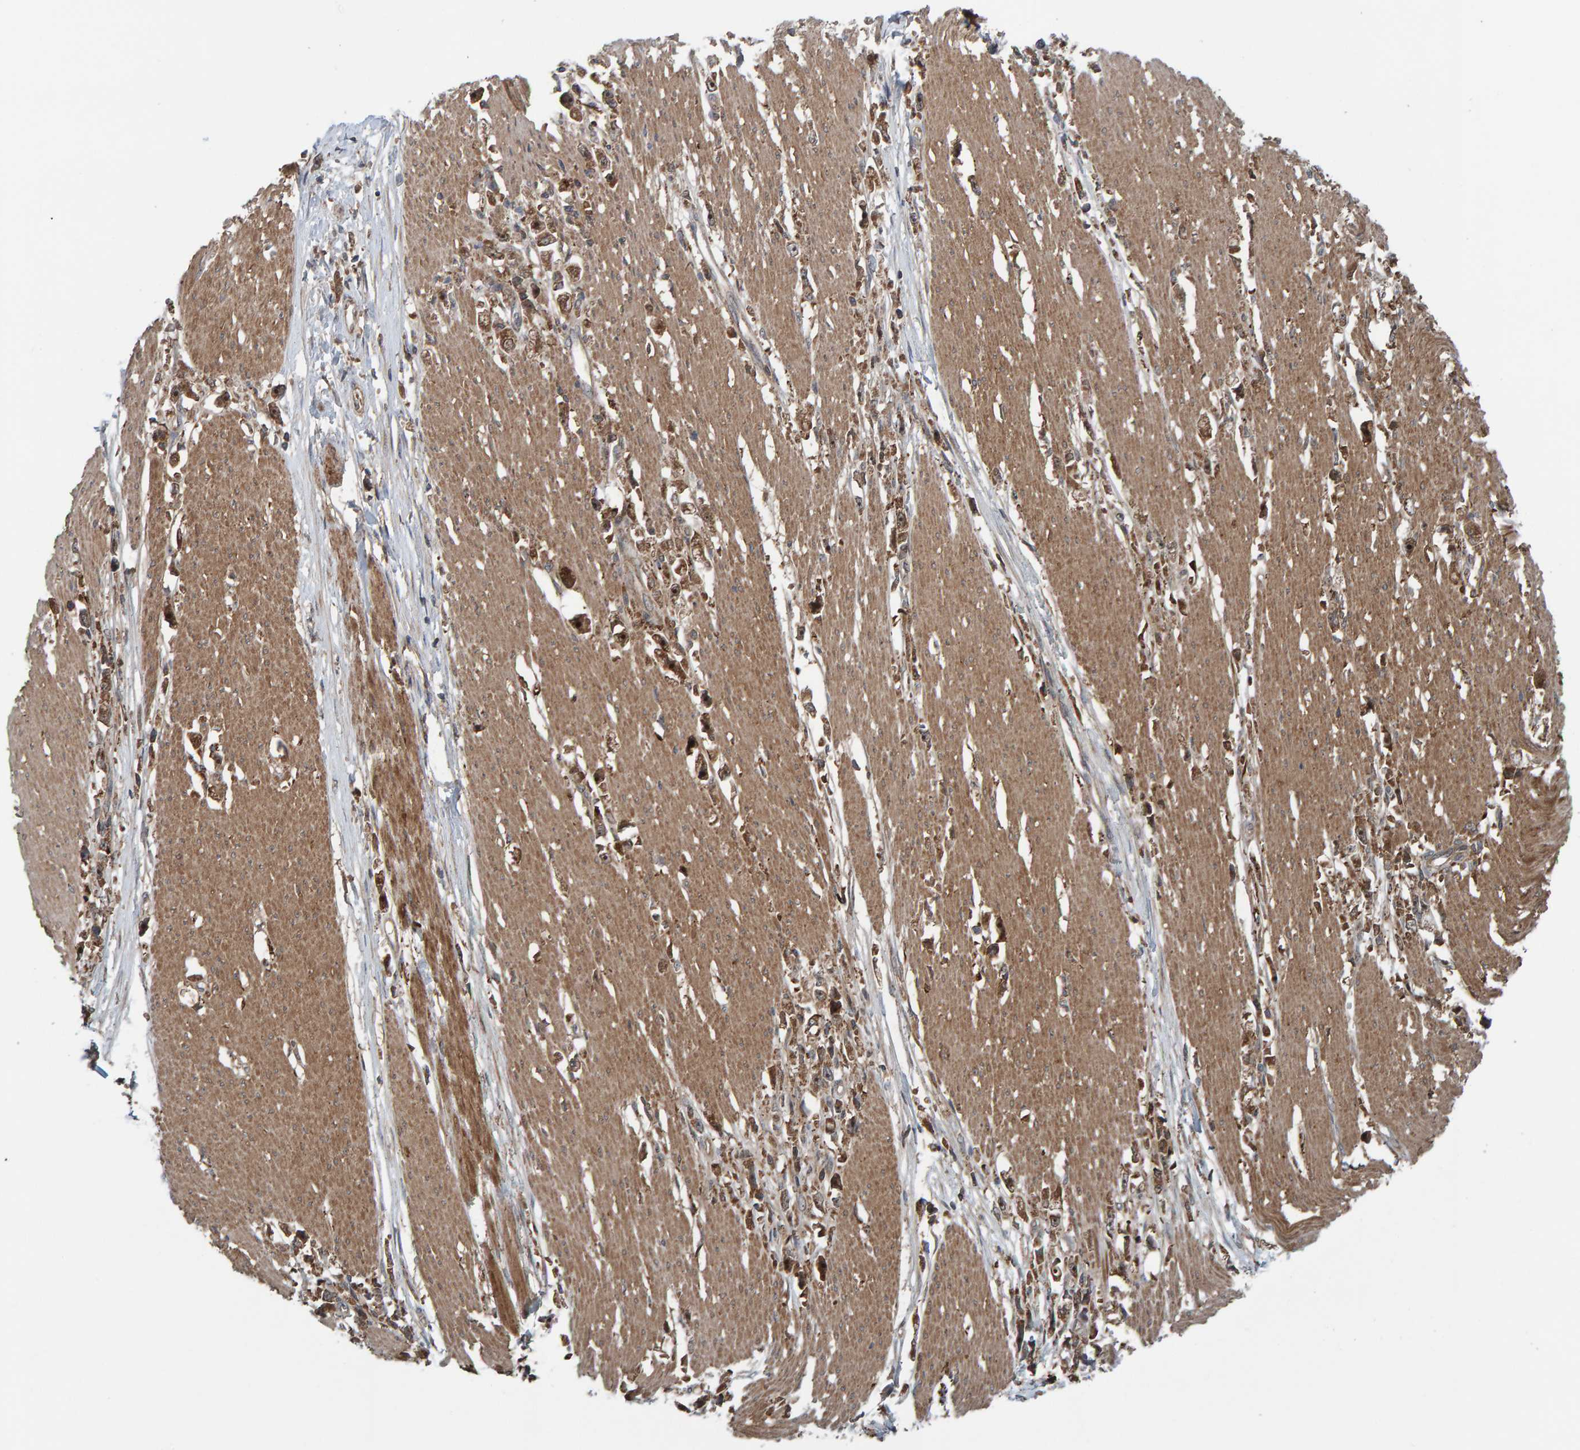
{"staining": {"intensity": "moderate", "quantity": ">75%", "location": "cytoplasmic/membranous"}, "tissue": "stomach cancer", "cell_type": "Tumor cells", "image_type": "cancer", "snomed": [{"axis": "morphology", "description": "Adenocarcinoma, NOS"}, {"axis": "topography", "description": "Stomach"}], "caption": "Tumor cells exhibit medium levels of moderate cytoplasmic/membranous staining in about >75% of cells in stomach cancer (adenocarcinoma).", "gene": "CUEDC1", "patient": {"sex": "female", "age": 59}}